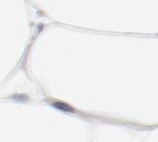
{"staining": {"intensity": "negative", "quantity": "none", "location": "none"}, "tissue": "adipose tissue", "cell_type": "Adipocytes", "image_type": "normal", "snomed": [{"axis": "morphology", "description": "Normal tissue, NOS"}, {"axis": "morphology", "description": "Duct carcinoma"}, {"axis": "topography", "description": "Breast"}, {"axis": "topography", "description": "Adipose tissue"}], "caption": "An immunohistochemistry photomicrograph of unremarkable adipose tissue is shown. There is no staining in adipocytes of adipose tissue.", "gene": "POLD1", "patient": {"sex": "female", "age": 37}}